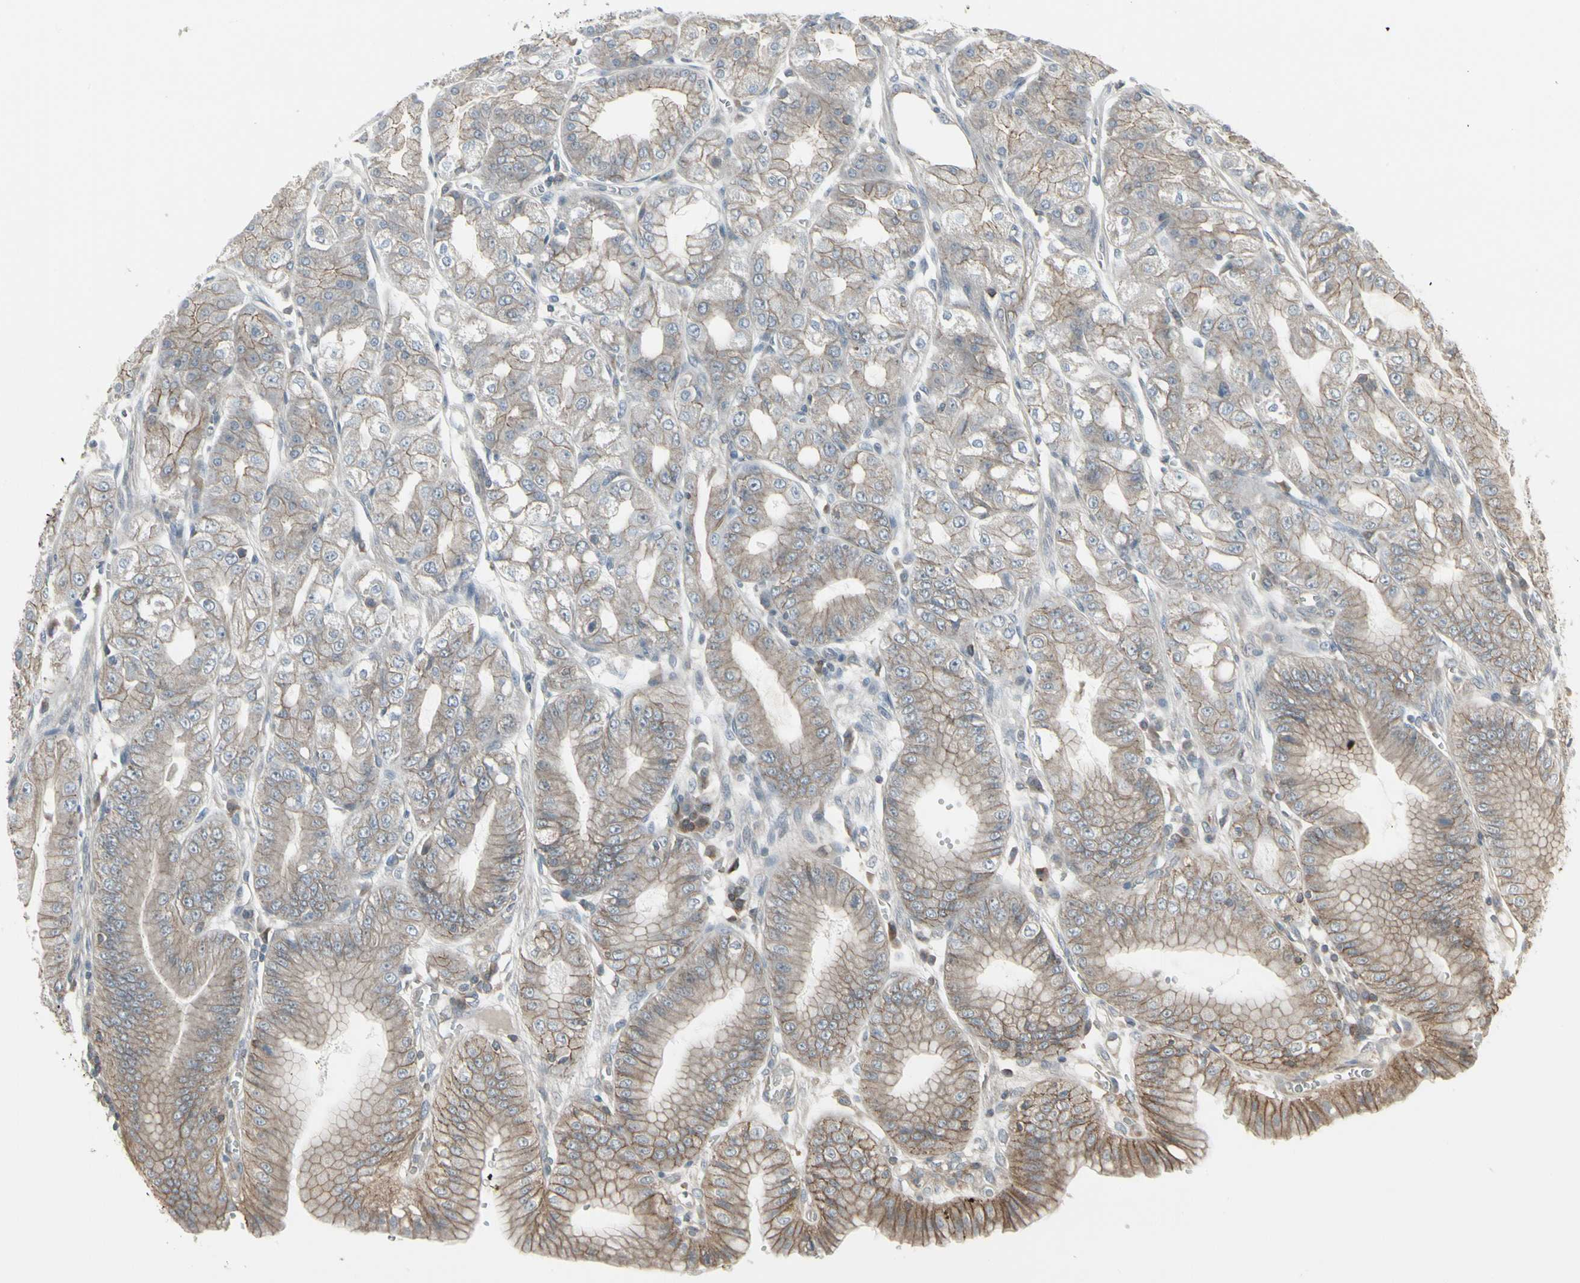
{"staining": {"intensity": "moderate", "quantity": ">75%", "location": "cytoplasmic/membranous"}, "tissue": "stomach", "cell_type": "Glandular cells", "image_type": "normal", "snomed": [{"axis": "morphology", "description": "Normal tissue, NOS"}, {"axis": "topography", "description": "Stomach, lower"}], "caption": "Benign stomach exhibits moderate cytoplasmic/membranous staining in approximately >75% of glandular cells The staining is performed using DAB brown chromogen to label protein expression. The nuclei are counter-stained blue using hematoxylin..", "gene": "EPS15", "patient": {"sex": "male", "age": 71}}